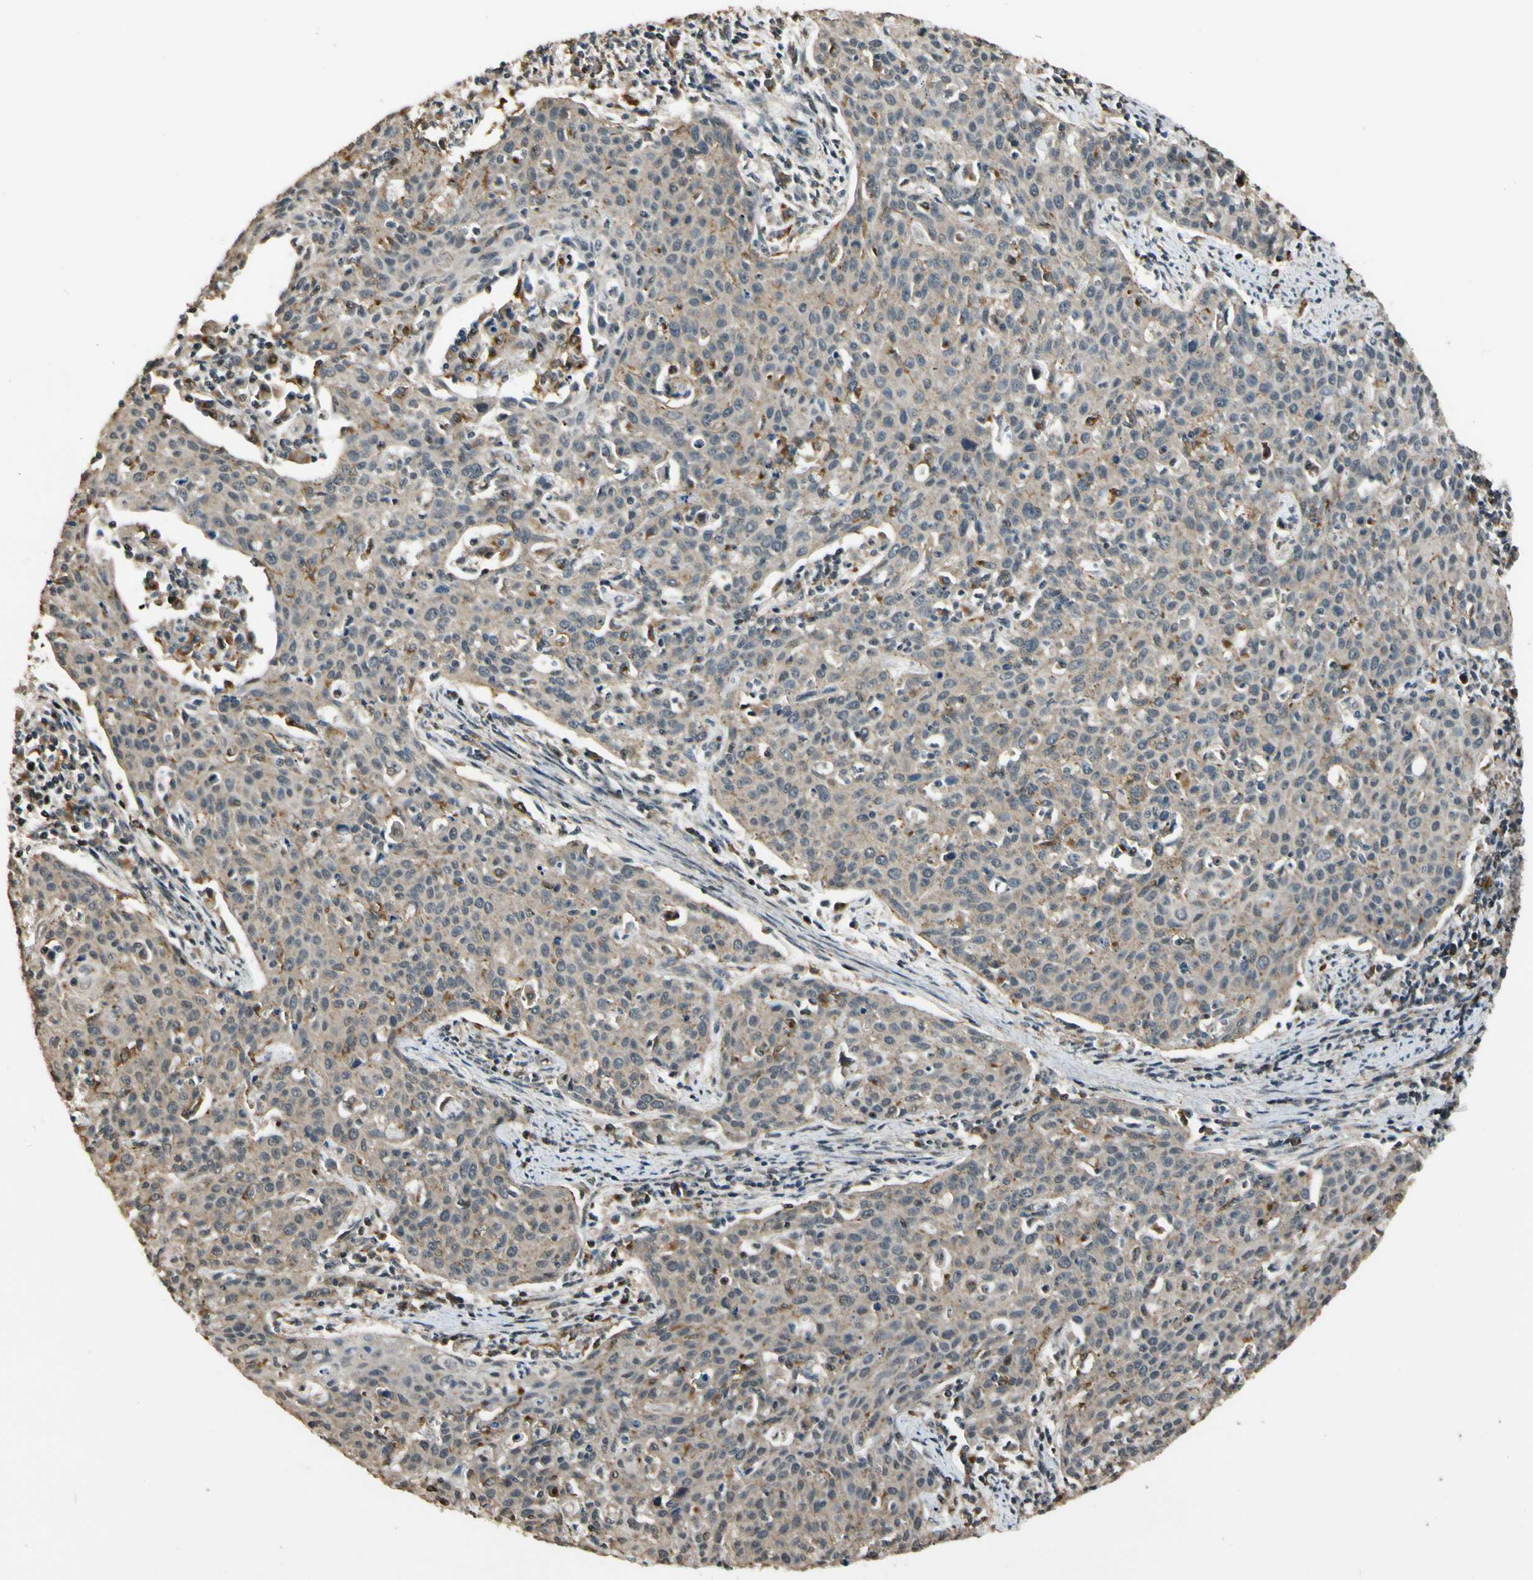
{"staining": {"intensity": "weak", "quantity": "25%-75%", "location": "cytoplasmic/membranous"}, "tissue": "cervical cancer", "cell_type": "Tumor cells", "image_type": "cancer", "snomed": [{"axis": "morphology", "description": "Squamous cell carcinoma, NOS"}, {"axis": "topography", "description": "Cervix"}], "caption": "Squamous cell carcinoma (cervical) stained for a protein (brown) displays weak cytoplasmic/membranous positive positivity in about 25%-75% of tumor cells.", "gene": "LAMTOR1", "patient": {"sex": "female", "age": 38}}